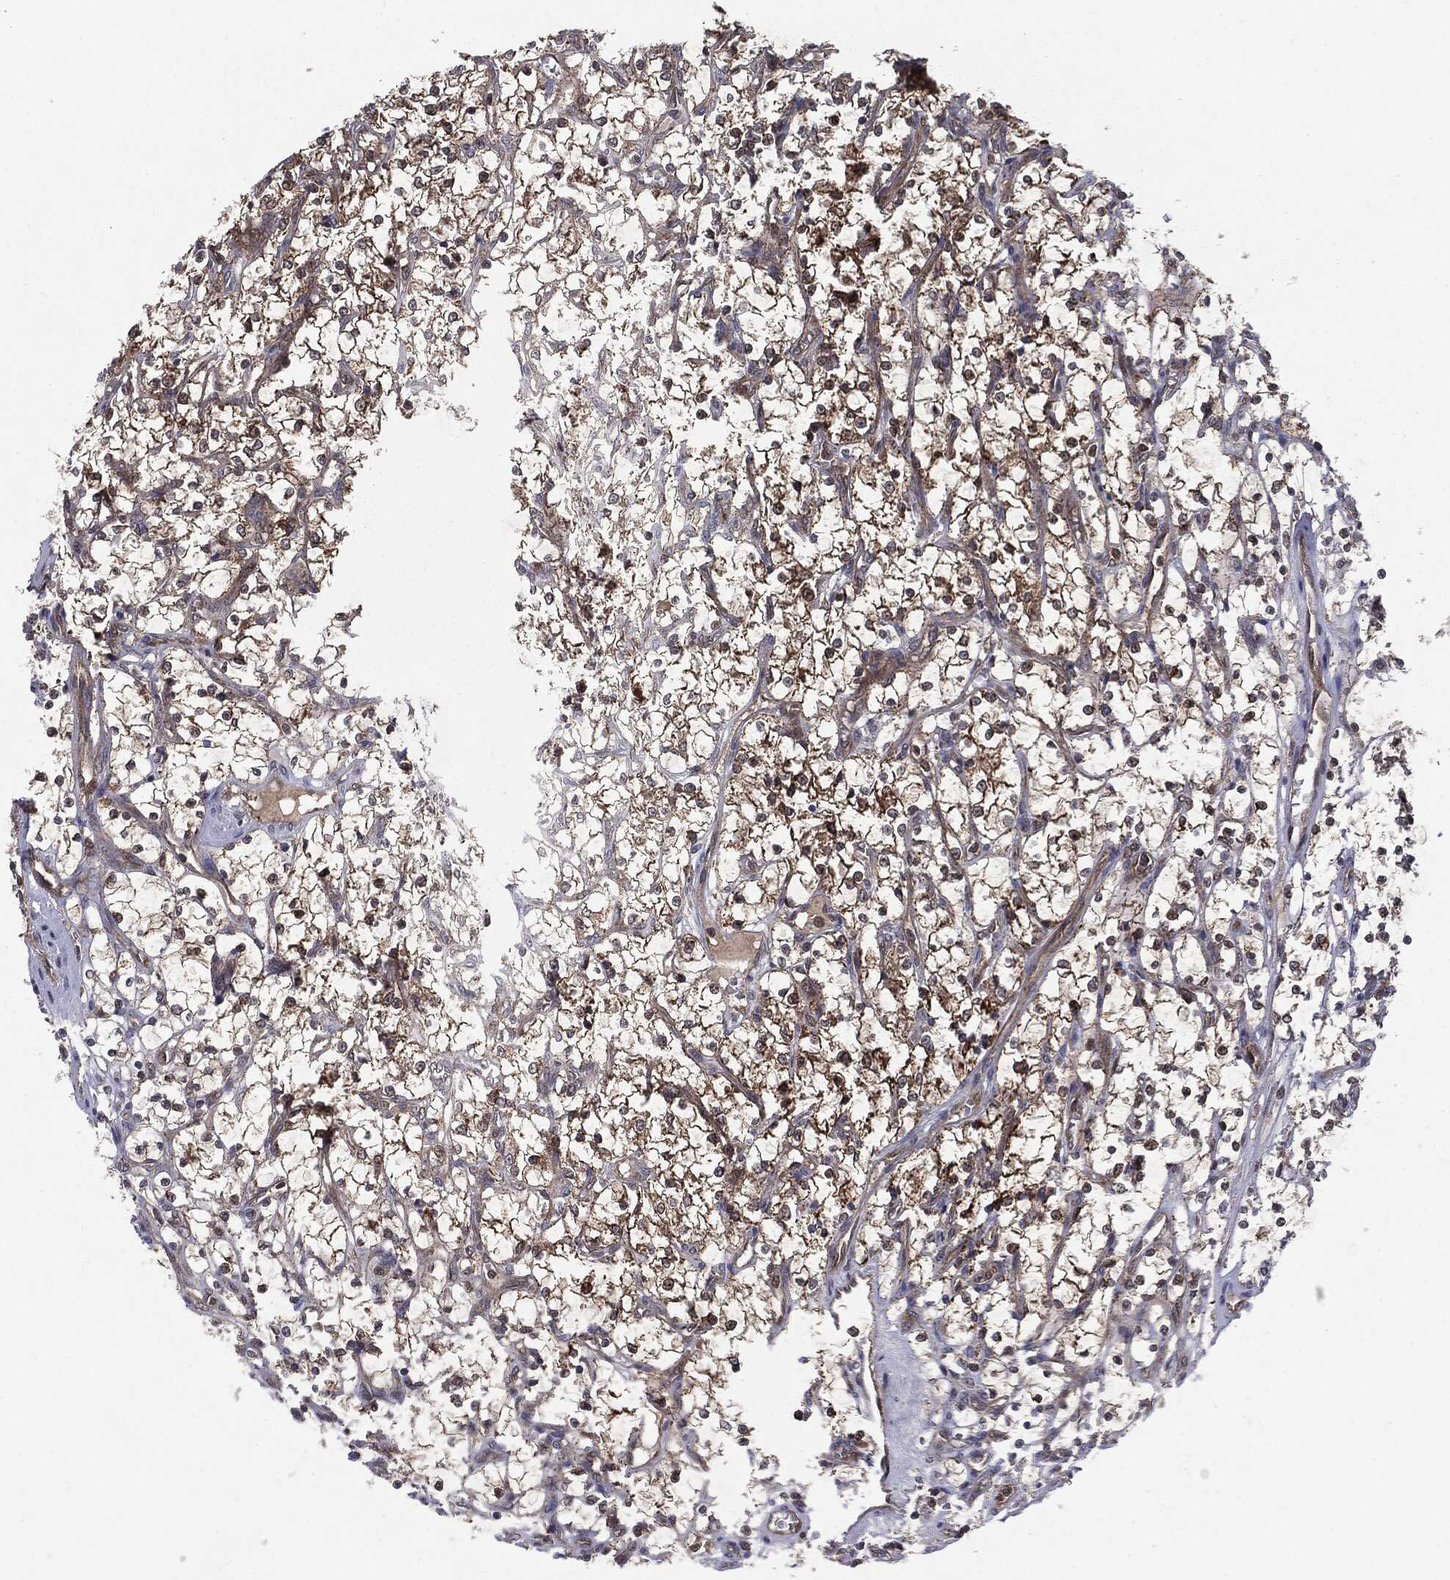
{"staining": {"intensity": "moderate", "quantity": "25%-75%", "location": "cytoplasmic/membranous"}, "tissue": "renal cancer", "cell_type": "Tumor cells", "image_type": "cancer", "snomed": [{"axis": "morphology", "description": "Adenocarcinoma, NOS"}, {"axis": "topography", "description": "Kidney"}], "caption": "About 25%-75% of tumor cells in renal cancer (adenocarcinoma) show moderate cytoplasmic/membranous protein expression as visualized by brown immunohistochemical staining.", "gene": "PTPA", "patient": {"sex": "female", "age": 69}}